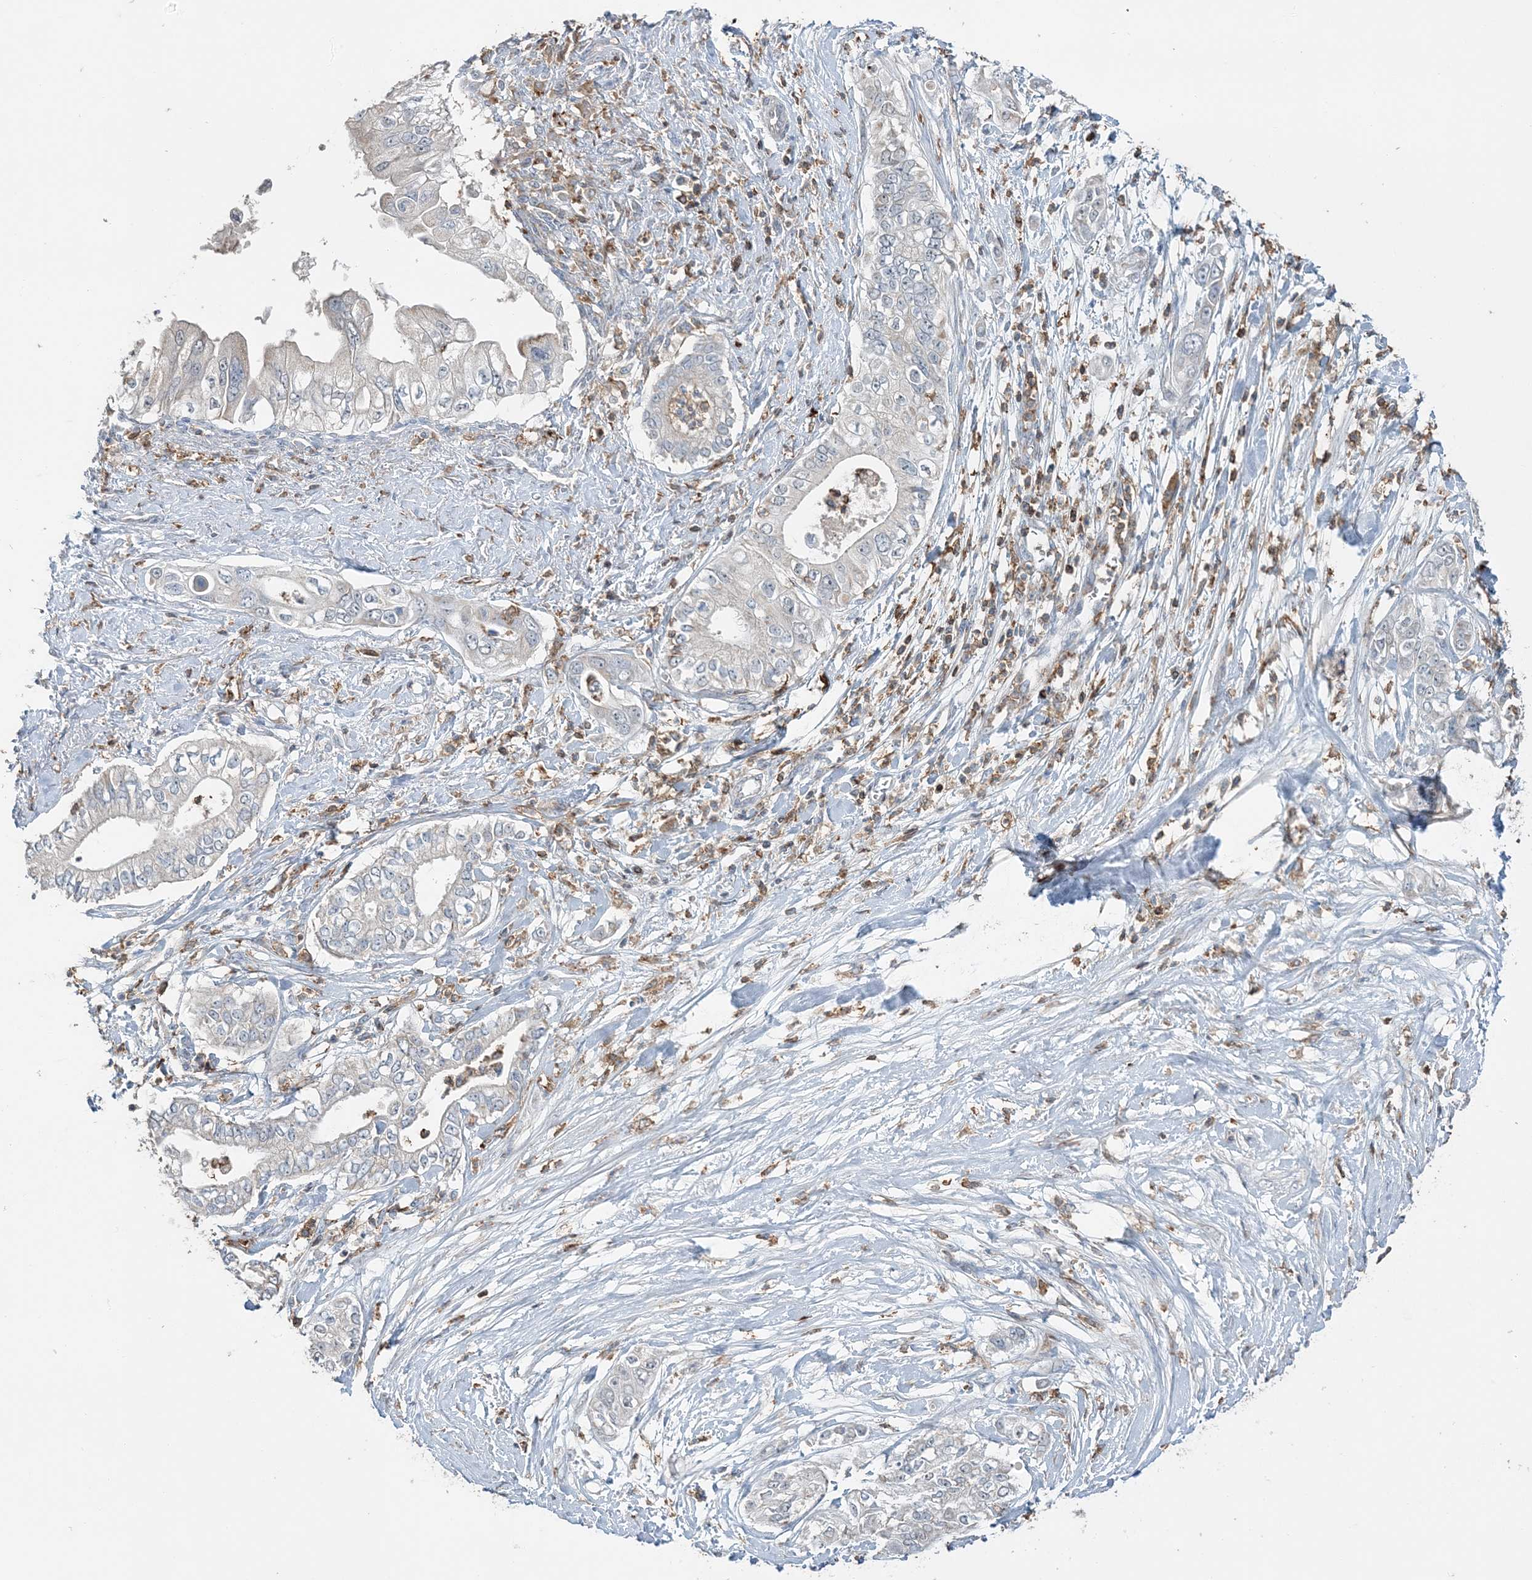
{"staining": {"intensity": "negative", "quantity": "none", "location": "none"}, "tissue": "pancreatic cancer", "cell_type": "Tumor cells", "image_type": "cancer", "snomed": [{"axis": "morphology", "description": "Adenocarcinoma, NOS"}, {"axis": "topography", "description": "Pancreas"}], "caption": "Immunohistochemical staining of pancreatic cancer exhibits no significant expression in tumor cells. (DAB (3,3'-diaminobenzidine) immunohistochemistry visualized using brightfield microscopy, high magnification).", "gene": "TMLHE", "patient": {"sex": "female", "age": 78}}